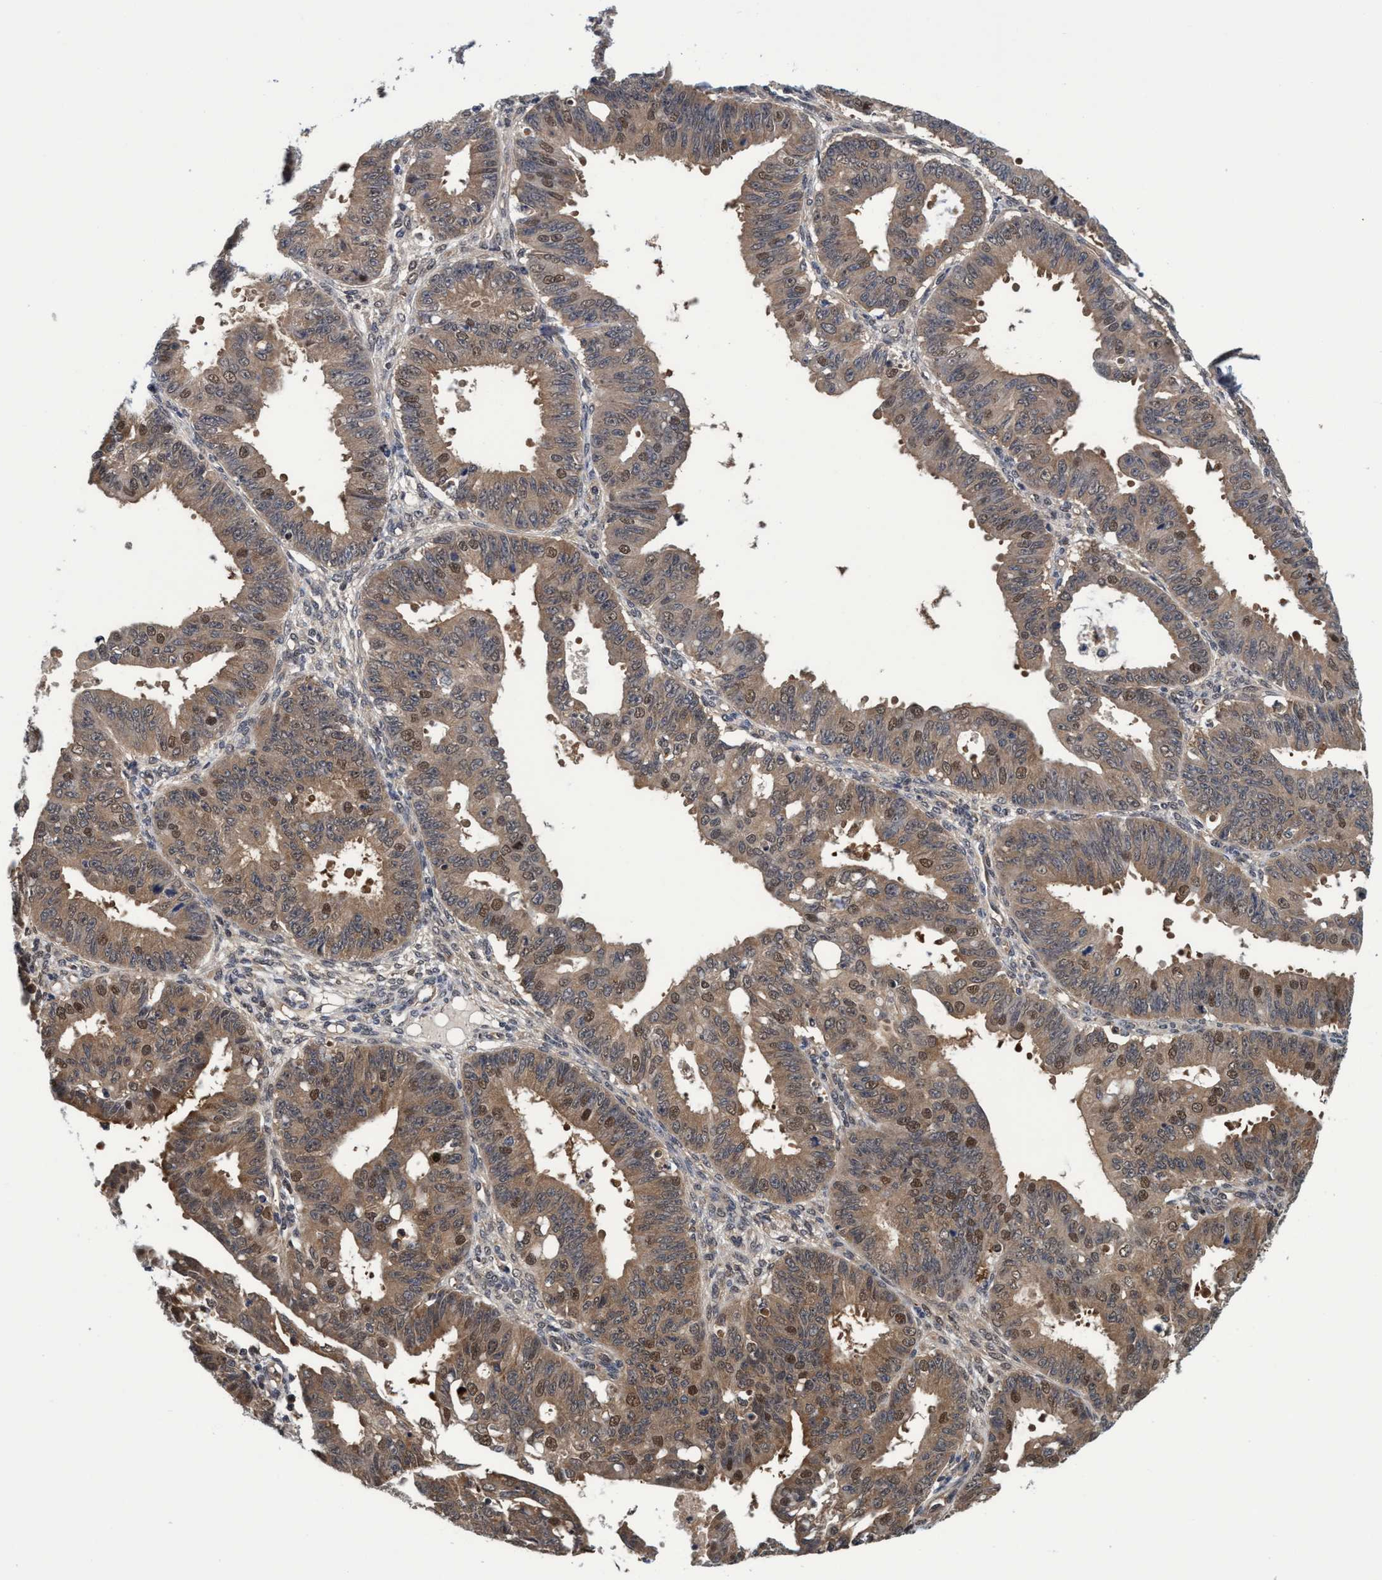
{"staining": {"intensity": "weak", "quantity": ">75%", "location": "cytoplasmic/membranous,nuclear"}, "tissue": "ovarian cancer", "cell_type": "Tumor cells", "image_type": "cancer", "snomed": [{"axis": "morphology", "description": "Carcinoma, endometroid"}, {"axis": "topography", "description": "Ovary"}], "caption": "DAB (3,3'-diaminobenzidine) immunohistochemical staining of human endometroid carcinoma (ovarian) shows weak cytoplasmic/membranous and nuclear protein staining in about >75% of tumor cells. (DAB (3,3'-diaminobenzidine) IHC, brown staining for protein, blue staining for nuclei).", "gene": "PSMD12", "patient": {"sex": "female", "age": 42}}